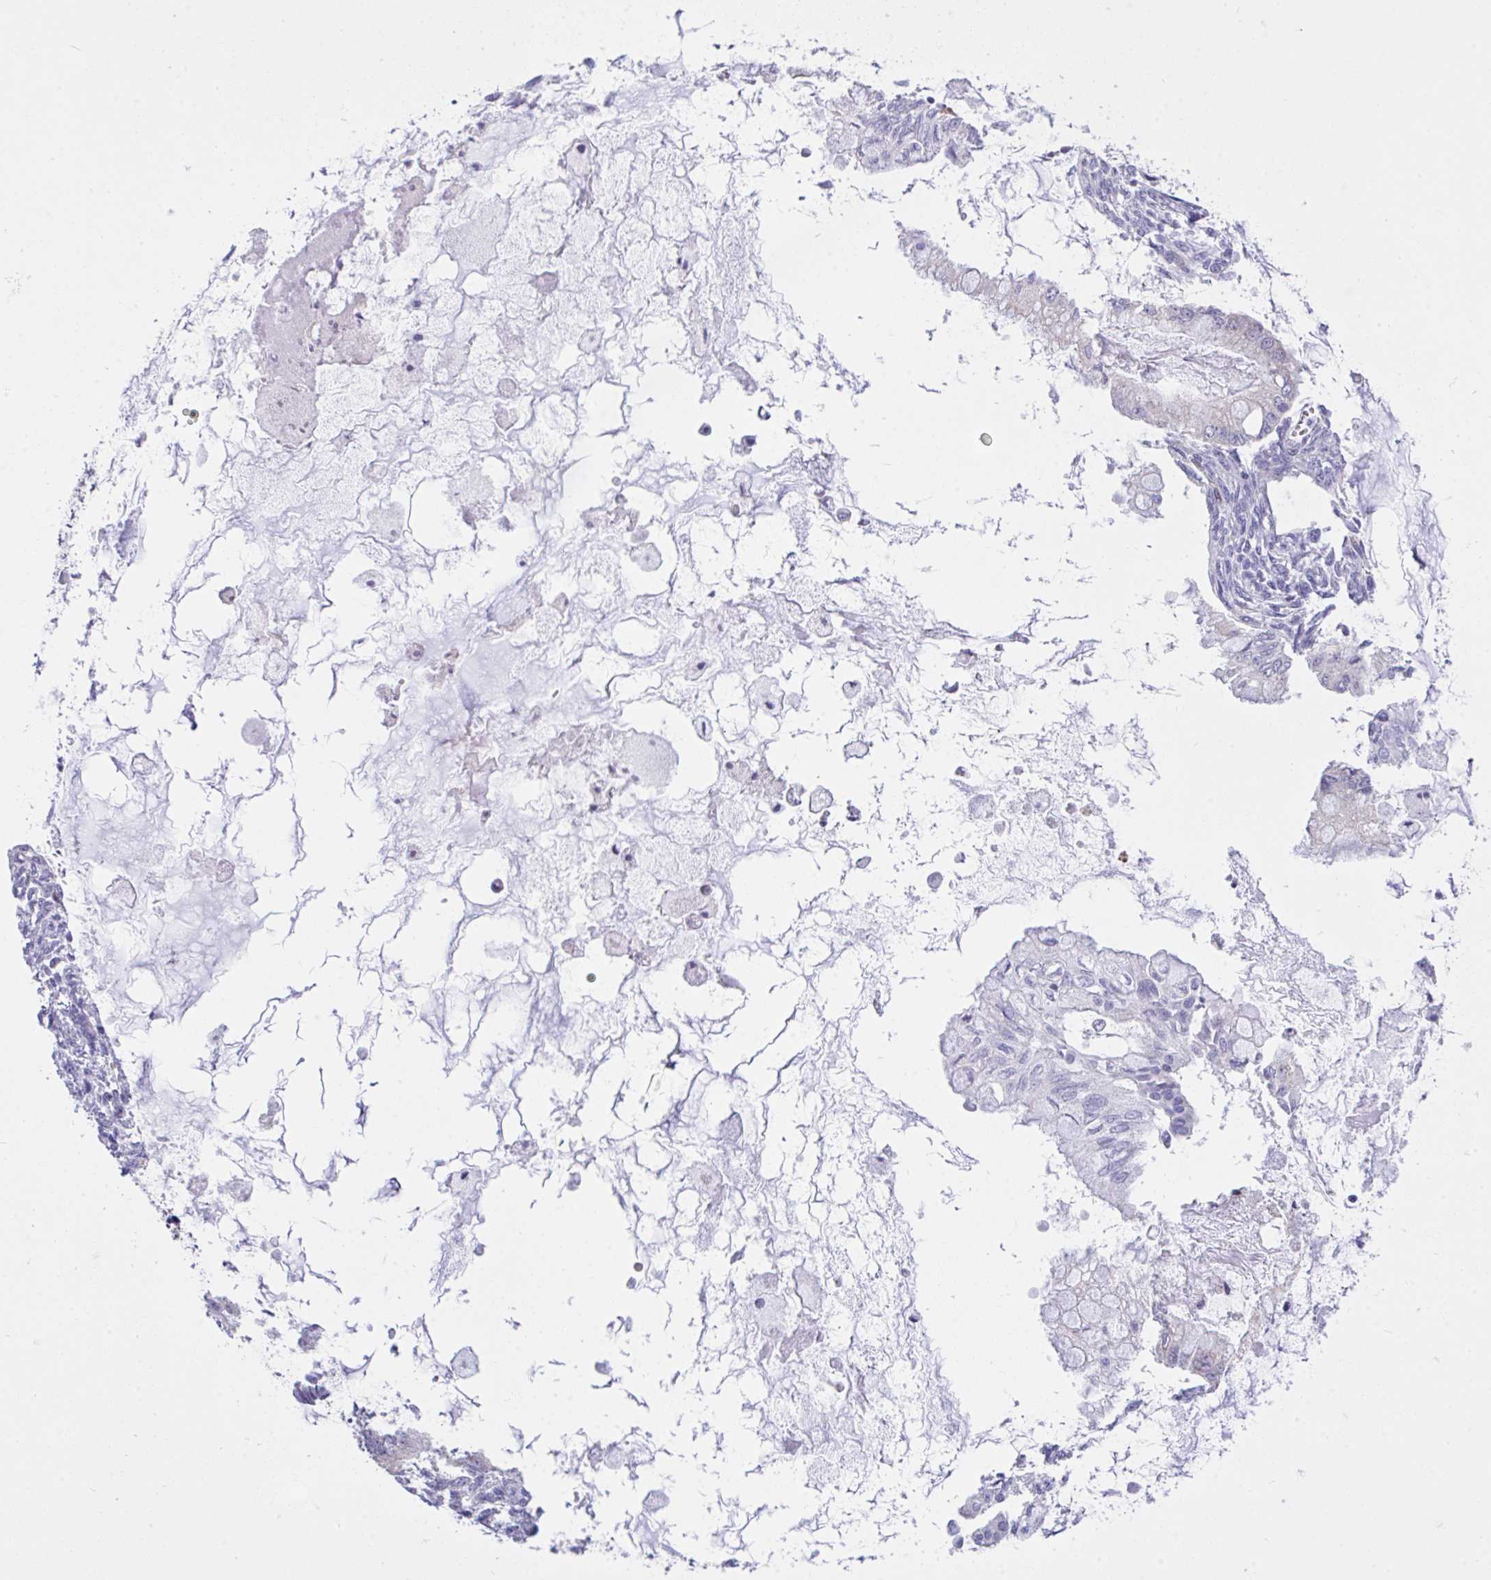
{"staining": {"intensity": "negative", "quantity": "none", "location": "none"}, "tissue": "ovarian cancer", "cell_type": "Tumor cells", "image_type": "cancer", "snomed": [{"axis": "morphology", "description": "Cystadenocarcinoma, mucinous, NOS"}, {"axis": "topography", "description": "Ovary"}], "caption": "Micrograph shows no significant protein expression in tumor cells of ovarian cancer (mucinous cystadenocarcinoma).", "gene": "EEF1A2", "patient": {"sex": "female", "age": 34}}